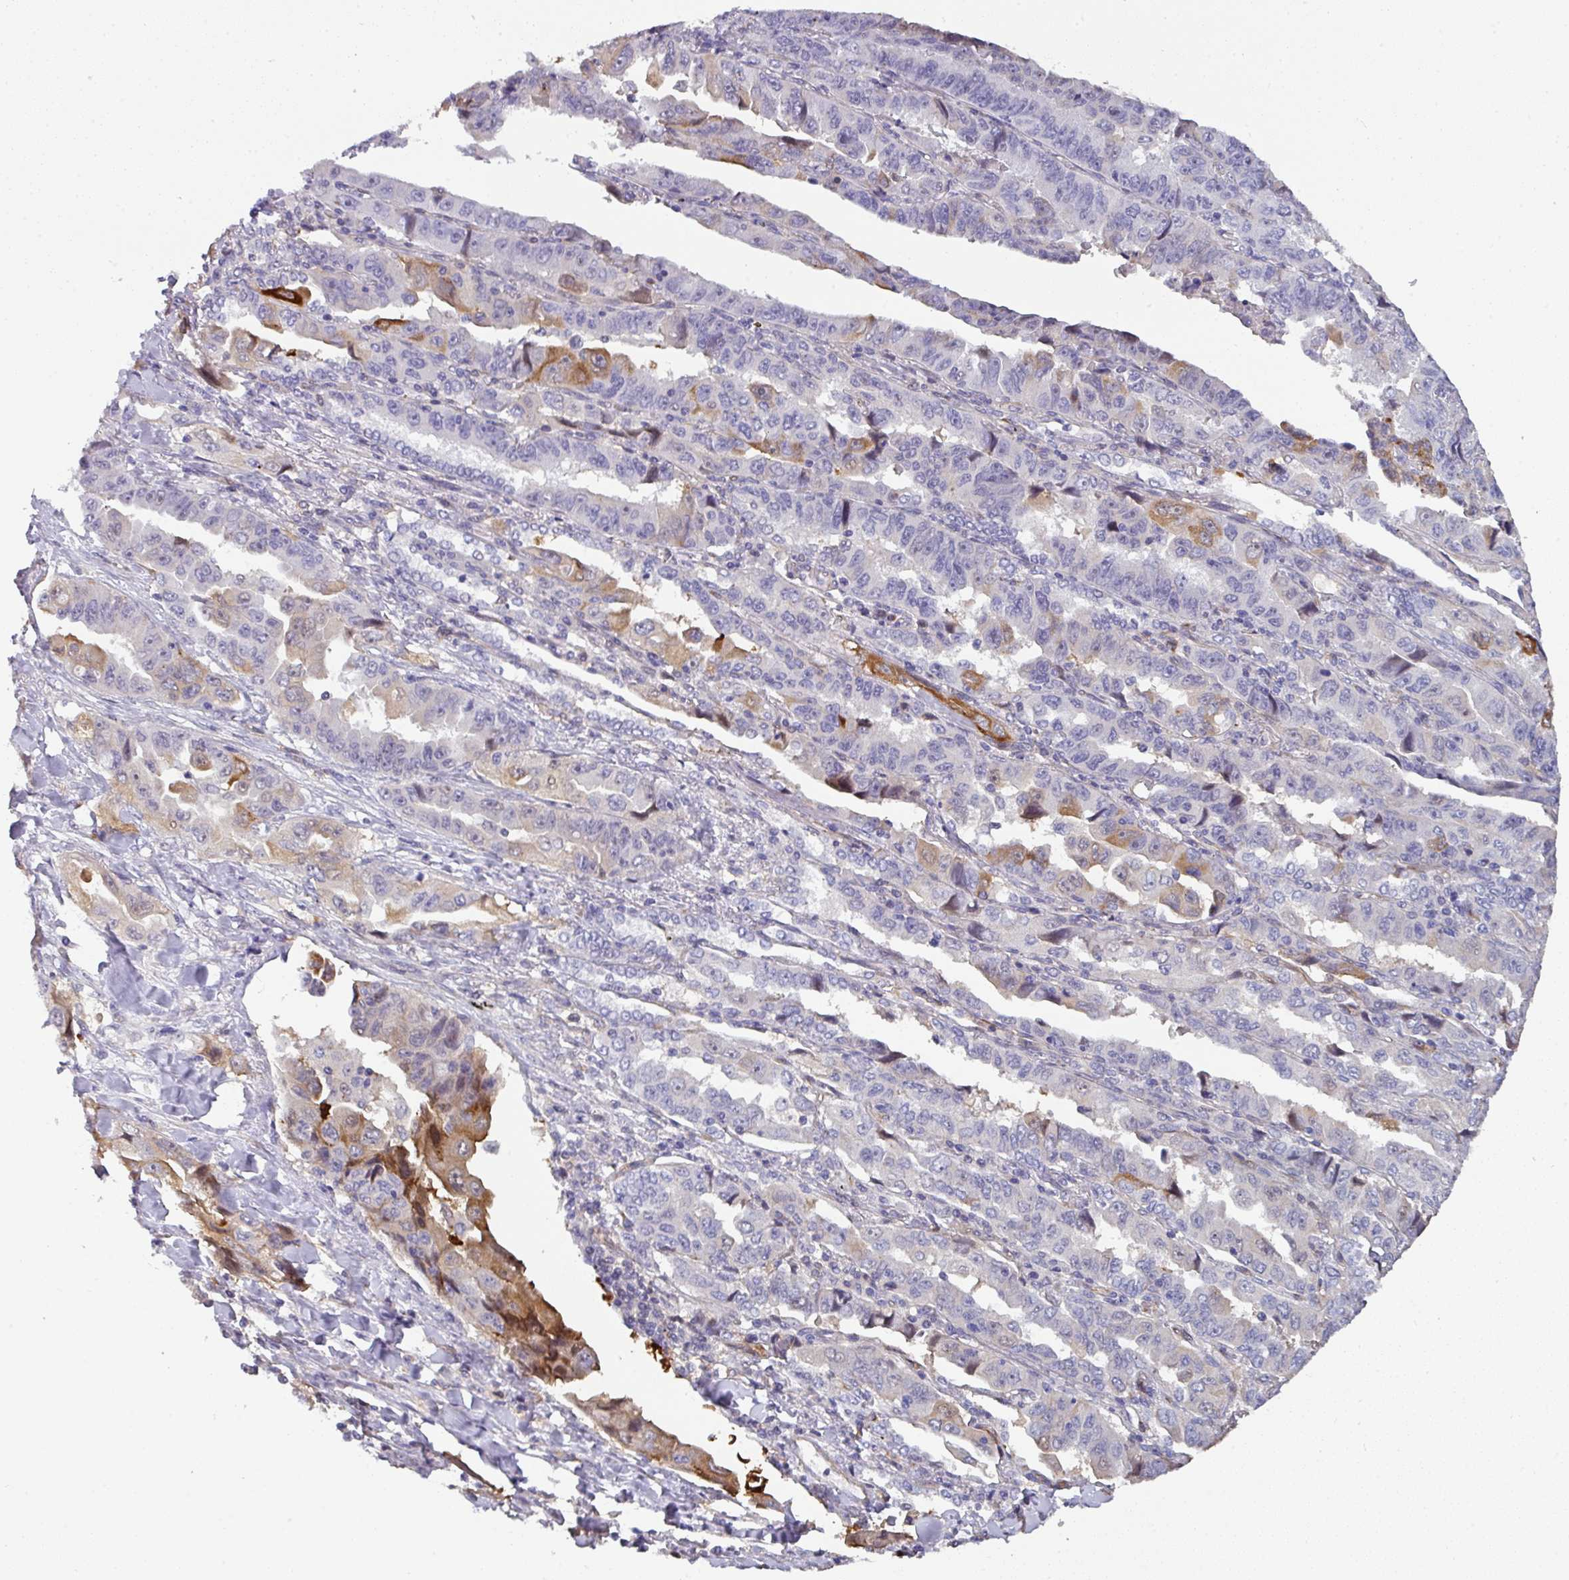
{"staining": {"intensity": "moderate", "quantity": "<25%", "location": "cytoplasmic/membranous"}, "tissue": "lung cancer", "cell_type": "Tumor cells", "image_type": "cancer", "snomed": [{"axis": "morphology", "description": "Adenocarcinoma, NOS"}, {"axis": "topography", "description": "Lung"}], "caption": "Lung cancer was stained to show a protein in brown. There is low levels of moderate cytoplasmic/membranous expression in about <25% of tumor cells. (DAB (3,3'-diaminobenzidine) IHC with brightfield microscopy, high magnification).", "gene": "BEND5", "patient": {"sex": "female", "age": 51}}